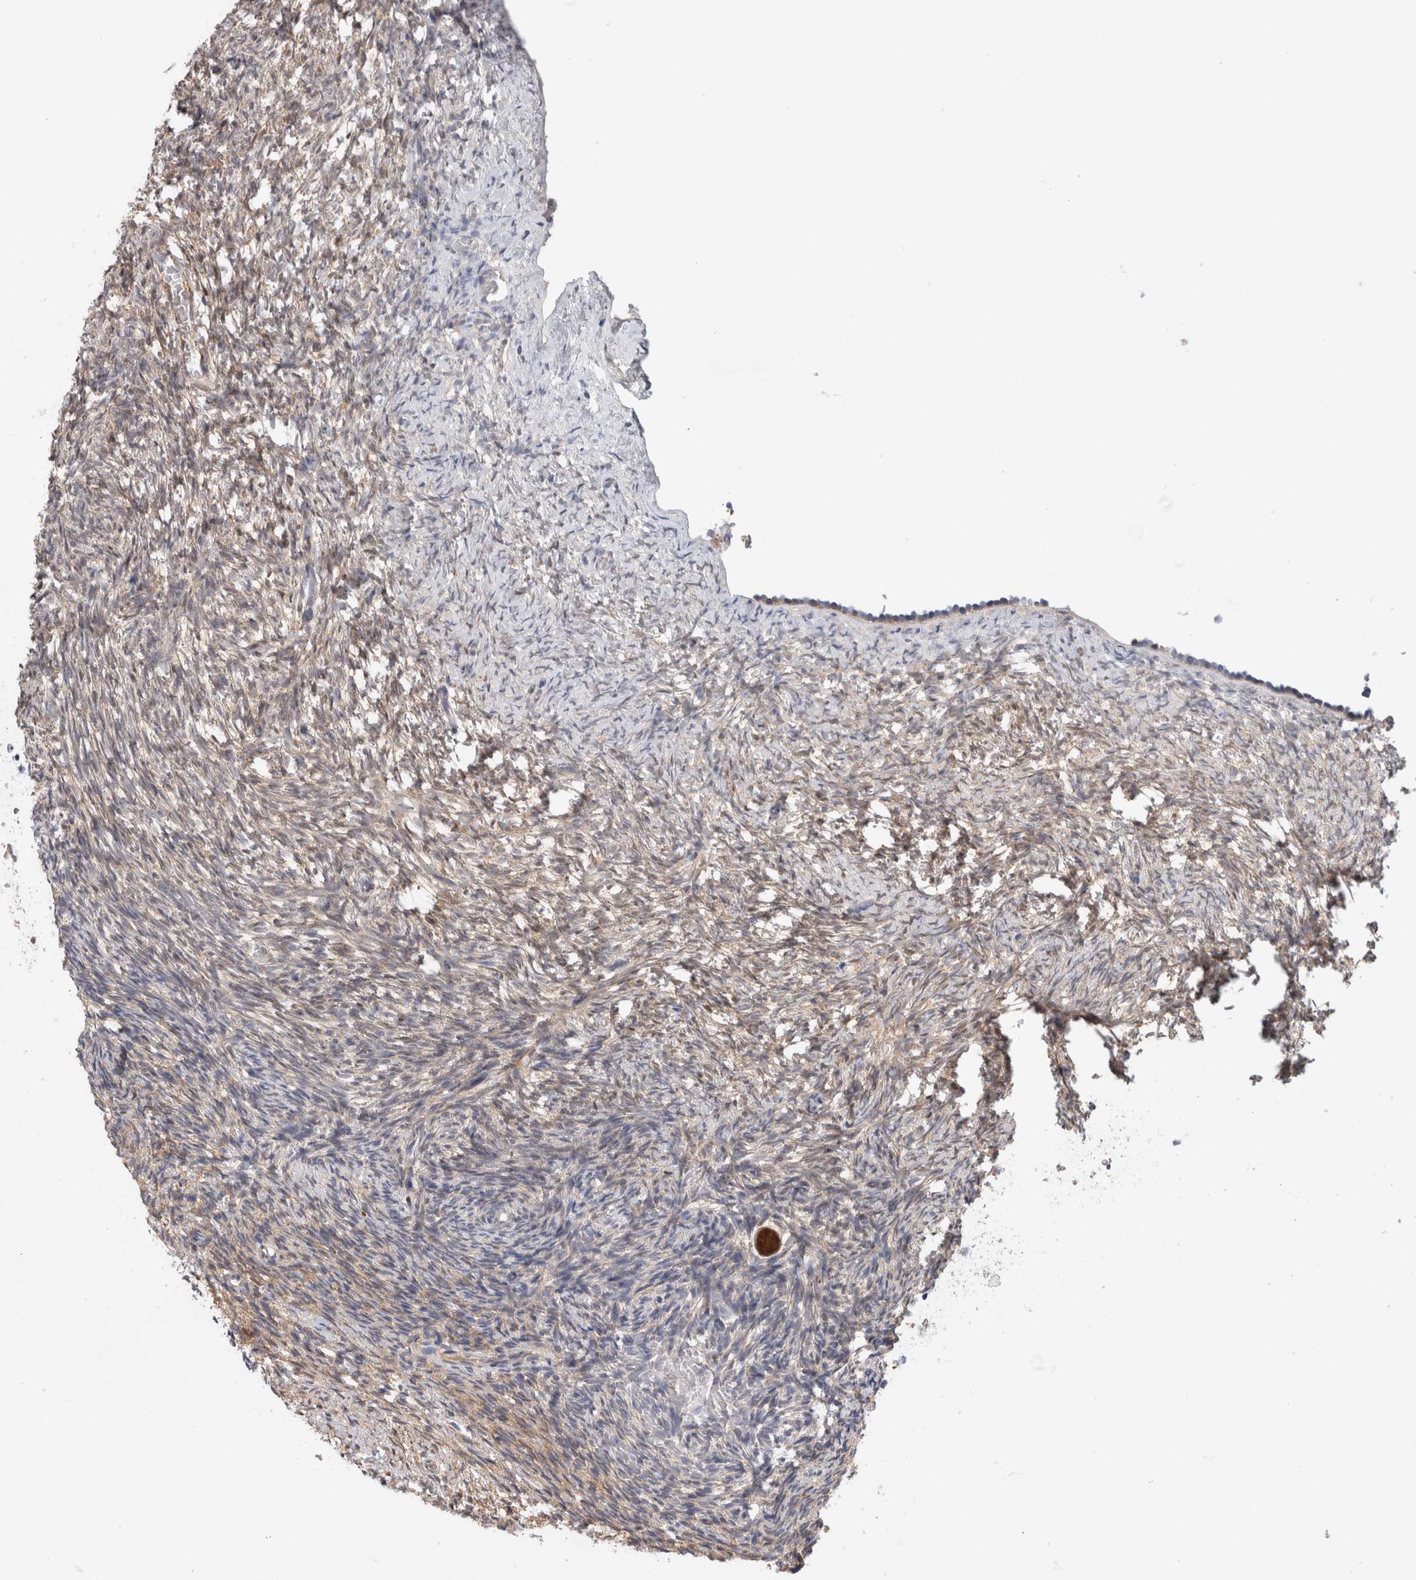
{"staining": {"intensity": "strong", "quantity": "25%-75%", "location": "cytoplasmic/membranous"}, "tissue": "ovary", "cell_type": "Follicle cells", "image_type": "normal", "snomed": [{"axis": "morphology", "description": "Normal tissue, NOS"}, {"axis": "topography", "description": "Ovary"}], "caption": "Ovary was stained to show a protein in brown. There is high levels of strong cytoplasmic/membranous positivity in about 25%-75% of follicle cells. The protein is stained brown, and the nuclei are stained in blue (DAB (3,3'-diaminobenzidine) IHC with brightfield microscopy, high magnification).", "gene": "PGM1", "patient": {"sex": "female", "age": 34}}